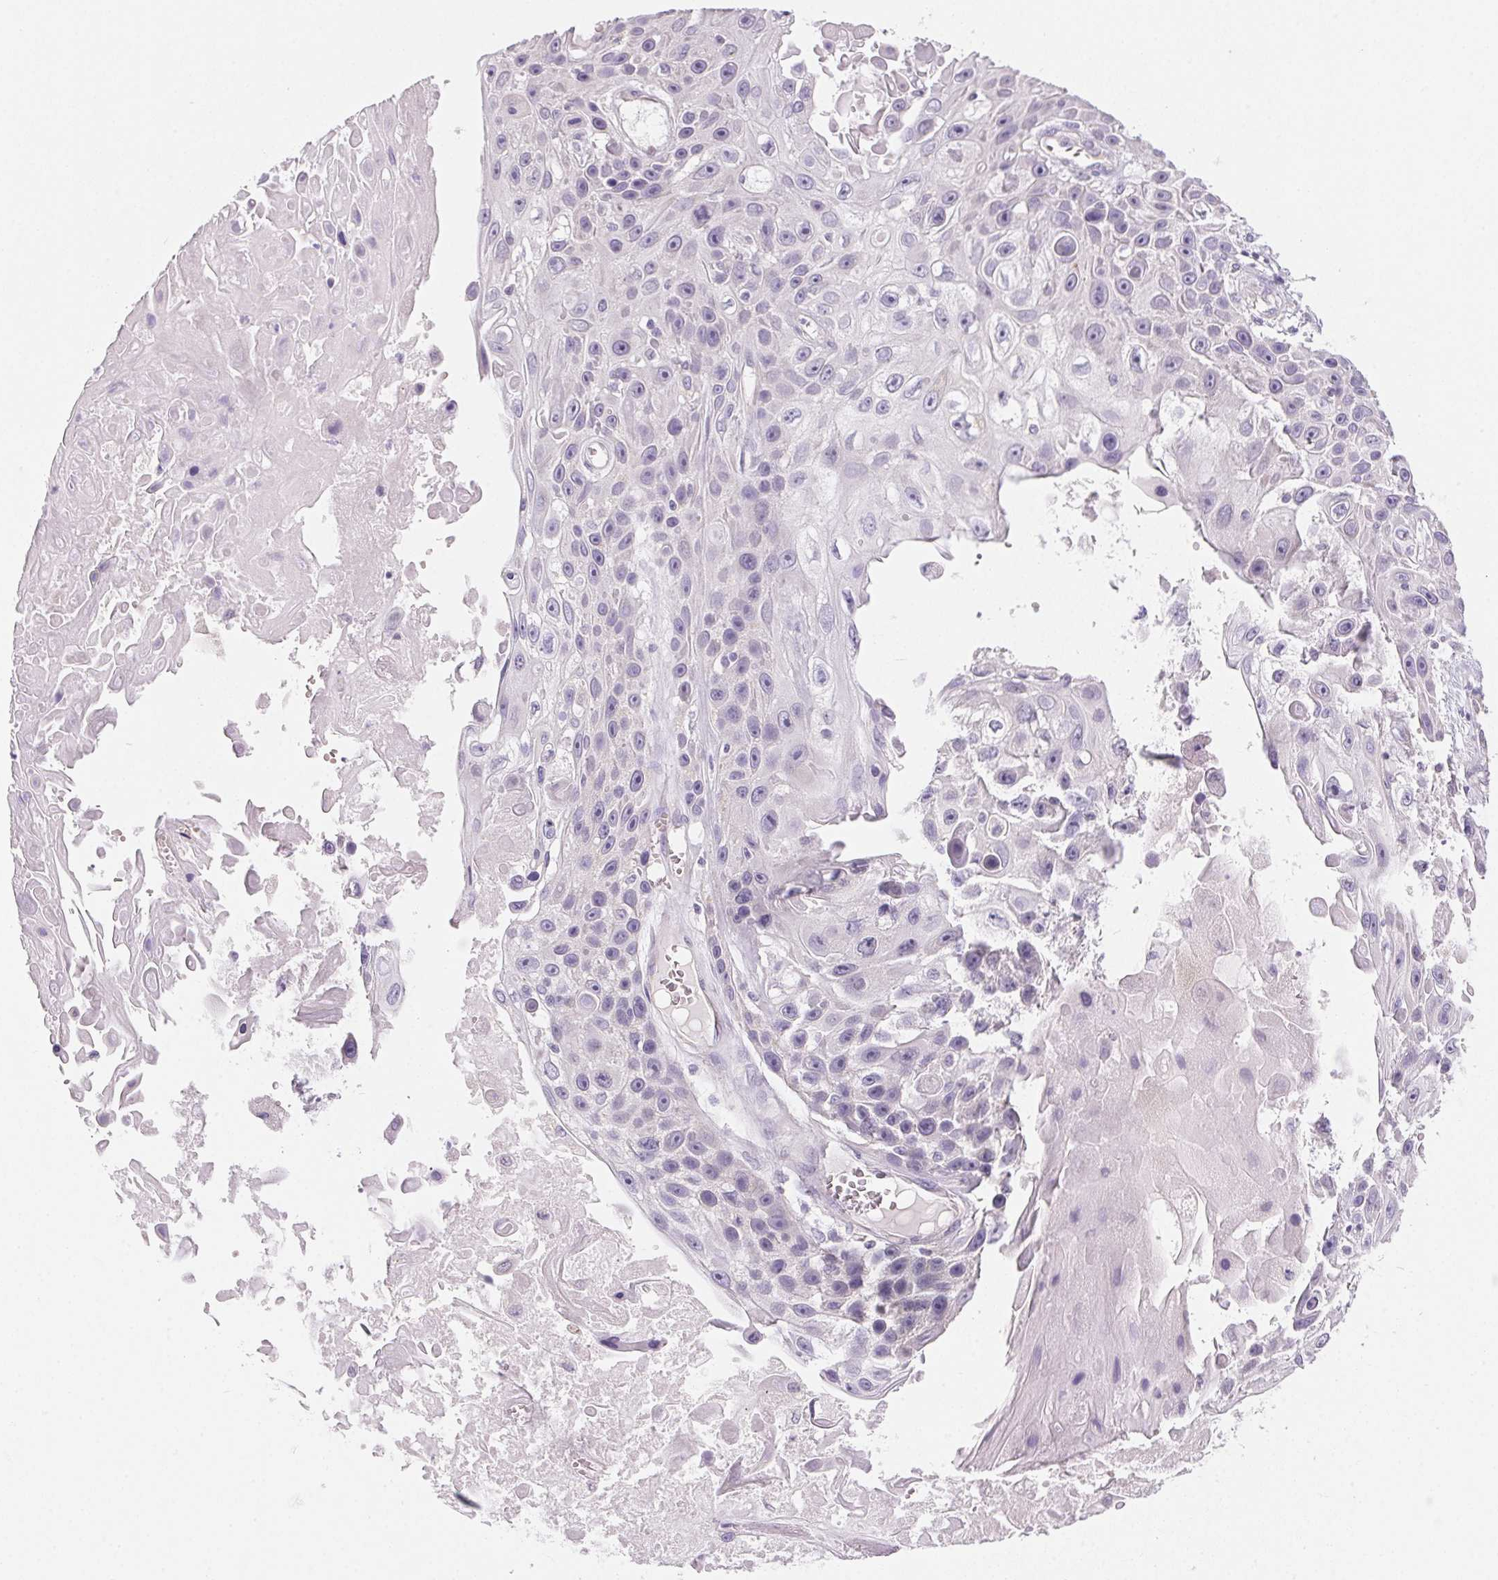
{"staining": {"intensity": "negative", "quantity": "none", "location": "none"}, "tissue": "skin cancer", "cell_type": "Tumor cells", "image_type": "cancer", "snomed": [{"axis": "morphology", "description": "Squamous cell carcinoma, NOS"}, {"axis": "topography", "description": "Skin"}], "caption": "This micrograph is of skin cancer (squamous cell carcinoma) stained with immunohistochemistry to label a protein in brown with the nuclei are counter-stained blue. There is no staining in tumor cells.", "gene": "SMYD1", "patient": {"sex": "male", "age": 82}}